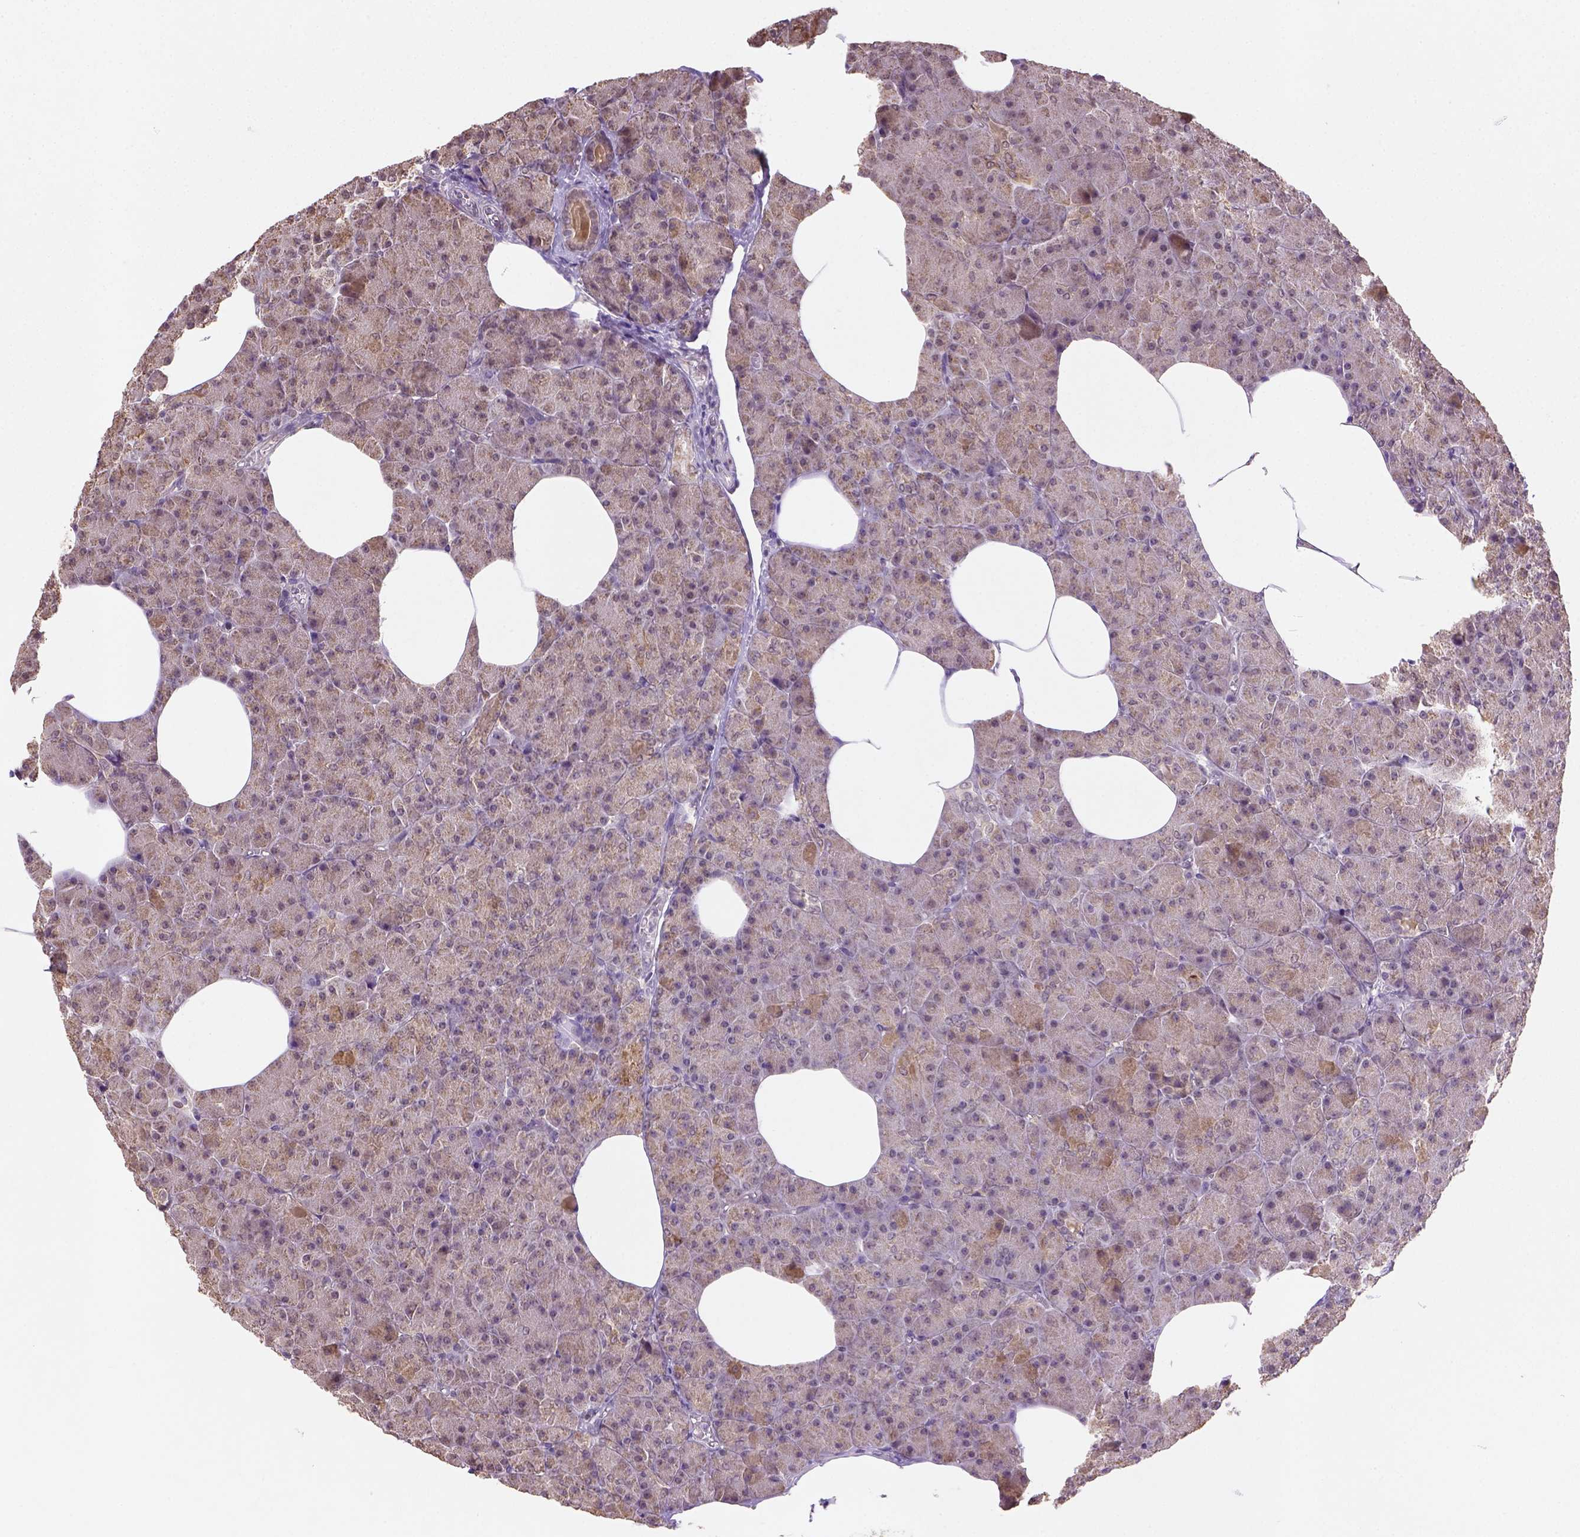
{"staining": {"intensity": "moderate", "quantity": ">75%", "location": "cytoplasmic/membranous"}, "tissue": "pancreas", "cell_type": "Exocrine glandular cells", "image_type": "normal", "snomed": [{"axis": "morphology", "description": "Normal tissue, NOS"}, {"axis": "topography", "description": "Pancreas"}], "caption": "Exocrine glandular cells reveal moderate cytoplasmic/membranous expression in about >75% of cells in normal pancreas. (Brightfield microscopy of DAB IHC at high magnification).", "gene": "NUDT10", "patient": {"sex": "female", "age": 45}}